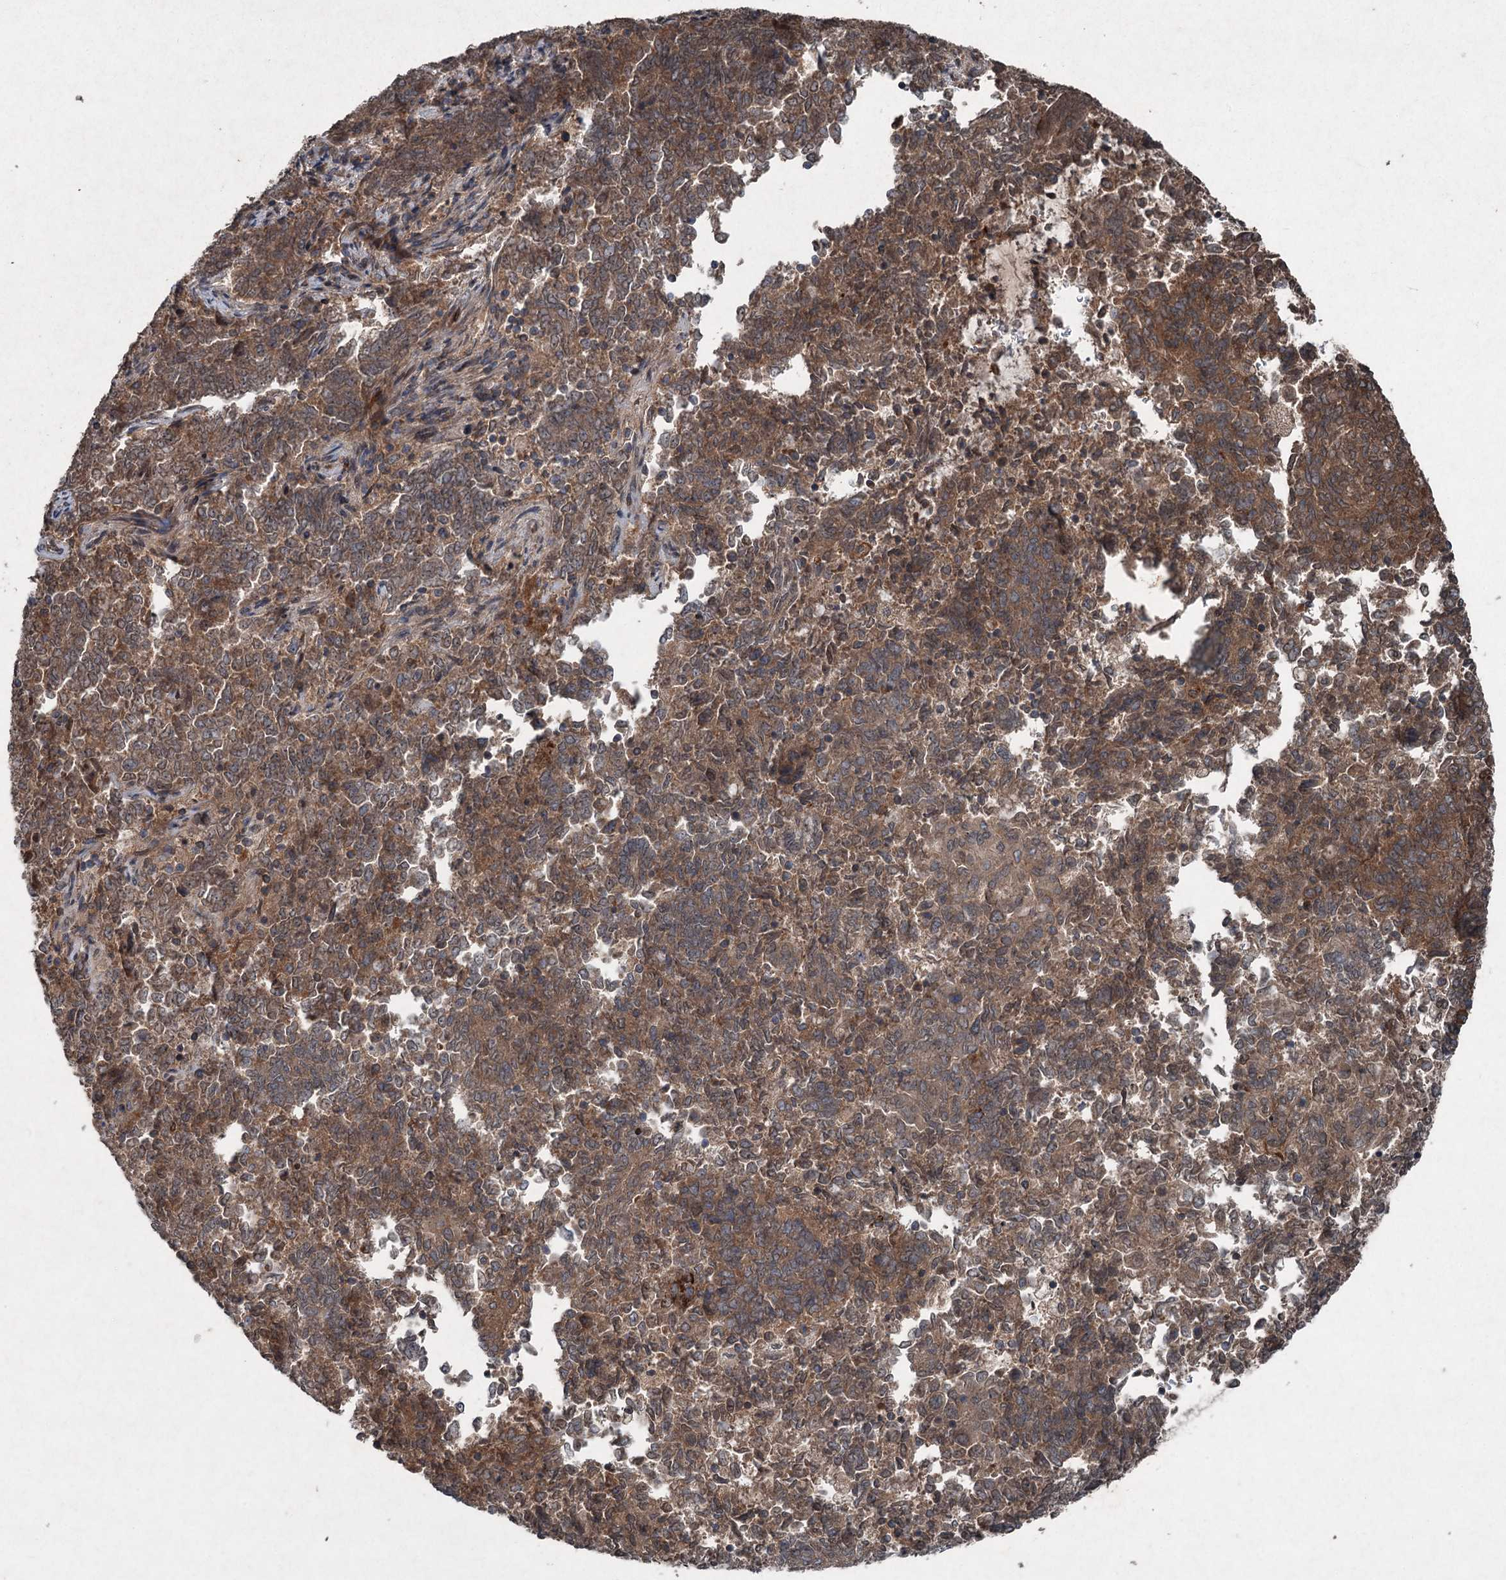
{"staining": {"intensity": "moderate", "quantity": ">75%", "location": "cytoplasmic/membranous"}, "tissue": "endometrial cancer", "cell_type": "Tumor cells", "image_type": "cancer", "snomed": [{"axis": "morphology", "description": "Adenocarcinoma, NOS"}, {"axis": "topography", "description": "Endometrium"}], "caption": "Endometrial cancer stained with a brown dye displays moderate cytoplasmic/membranous positive positivity in approximately >75% of tumor cells.", "gene": "ALAS1", "patient": {"sex": "female", "age": 80}}